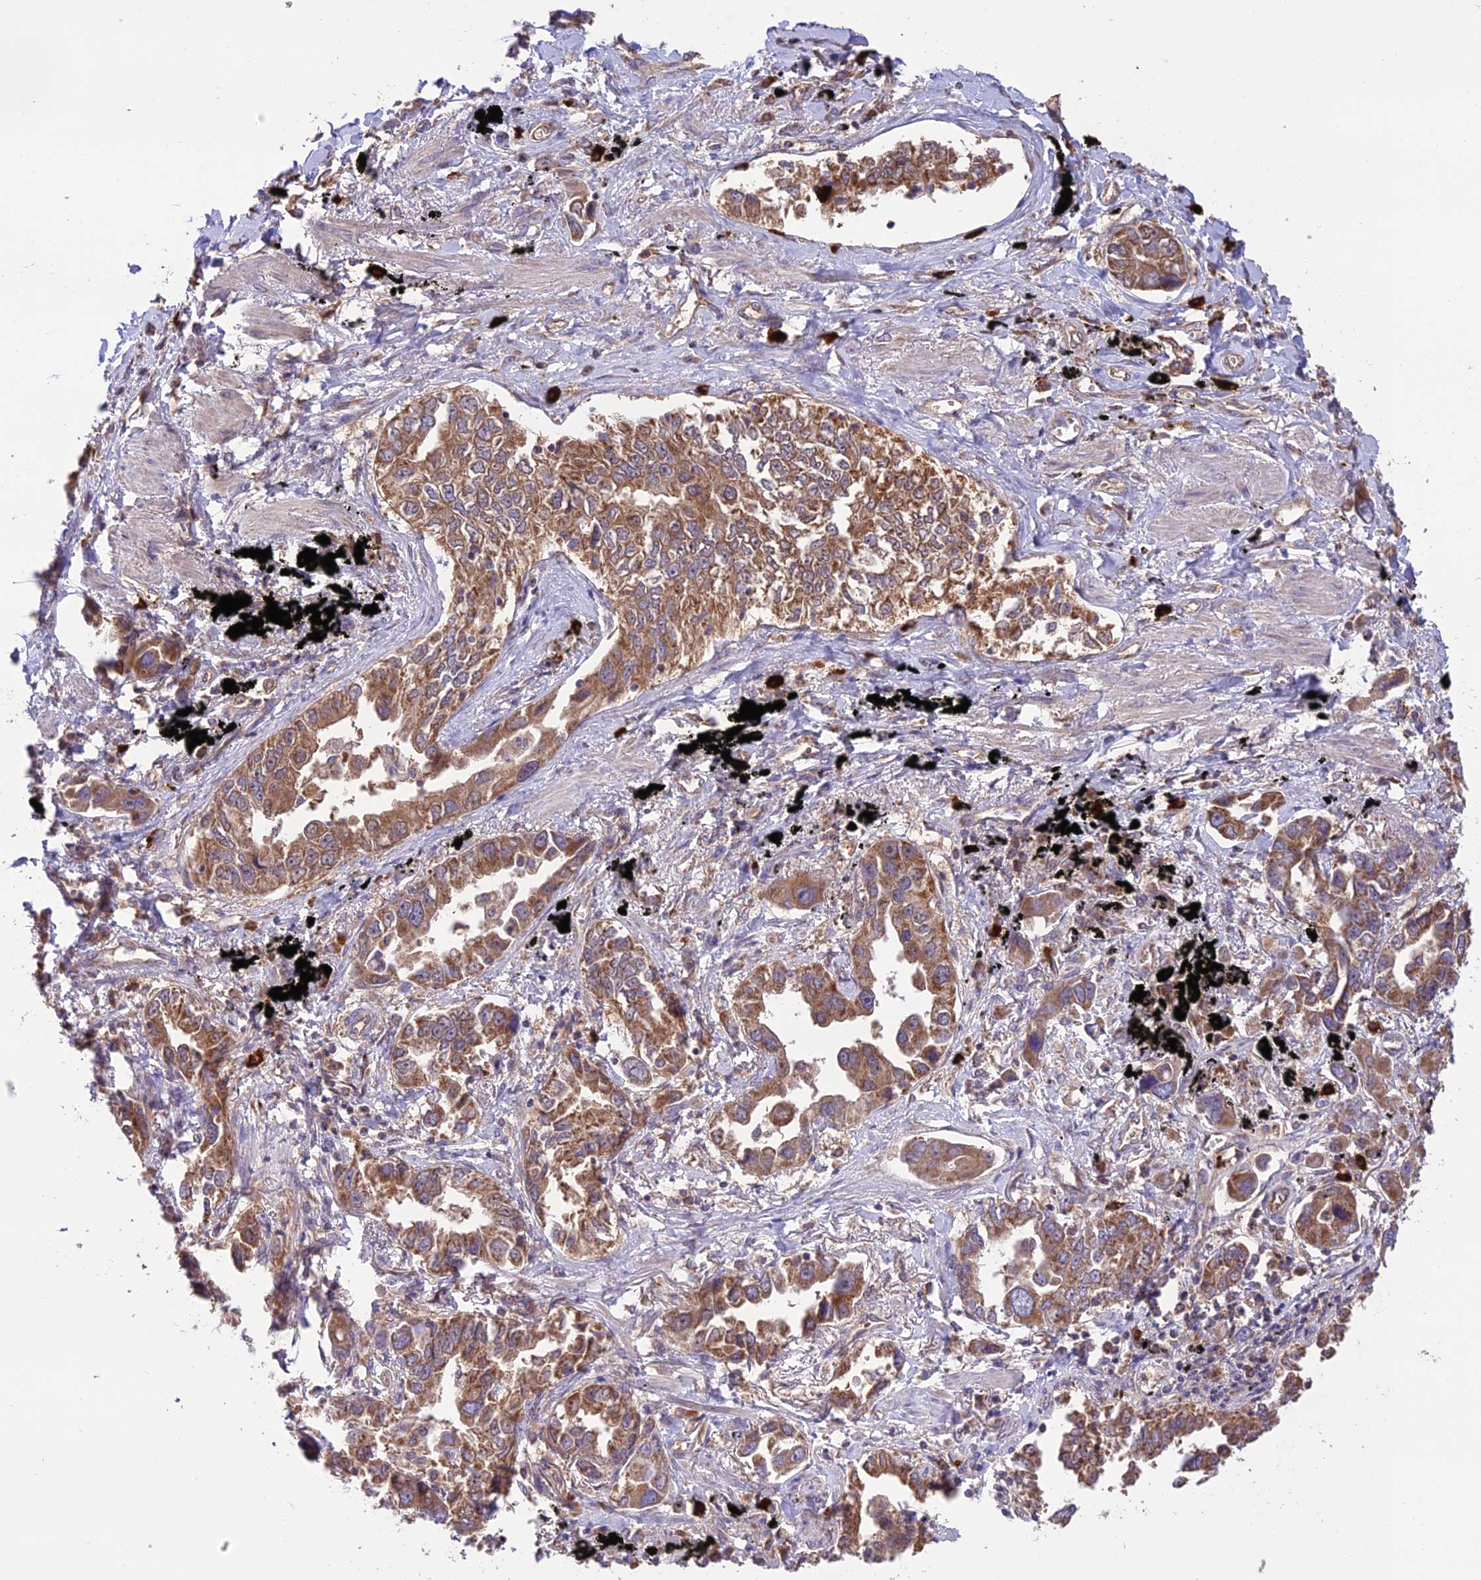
{"staining": {"intensity": "moderate", "quantity": ">75%", "location": "cytoplasmic/membranous"}, "tissue": "lung cancer", "cell_type": "Tumor cells", "image_type": "cancer", "snomed": [{"axis": "morphology", "description": "Adenocarcinoma, NOS"}, {"axis": "topography", "description": "Lung"}], "caption": "There is medium levels of moderate cytoplasmic/membranous positivity in tumor cells of lung cancer, as demonstrated by immunohistochemical staining (brown color).", "gene": "NDUFAF1", "patient": {"sex": "male", "age": 67}}